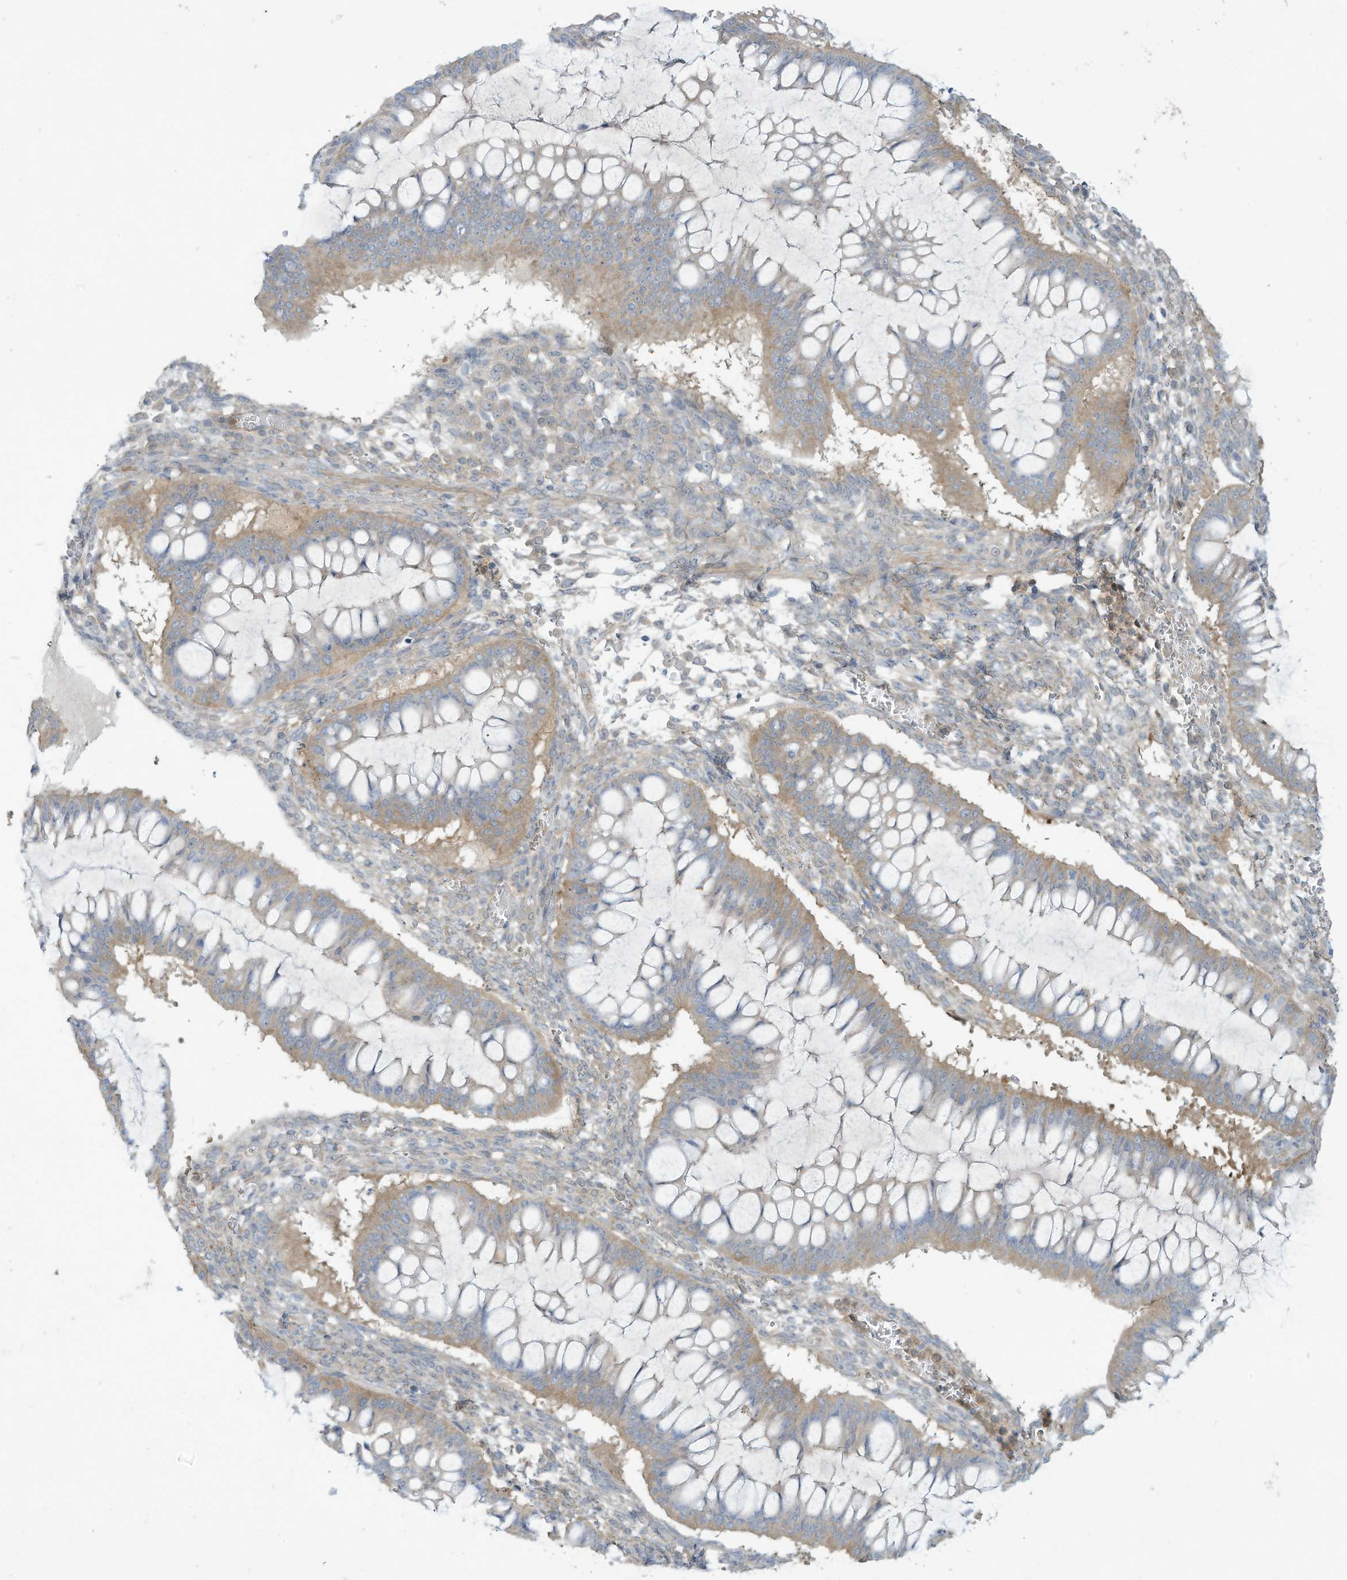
{"staining": {"intensity": "weak", "quantity": "25%-75%", "location": "cytoplasmic/membranous"}, "tissue": "ovarian cancer", "cell_type": "Tumor cells", "image_type": "cancer", "snomed": [{"axis": "morphology", "description": "Cystadenocarcinoma, mucinous, NOS"}, {"axis": "topography", "description": "Ovary"}], "caption": "Immunohistochemical staining of ovarian cancer reveals low levels of weak cytoplasmic/membranous protein expression in about 25%-75% of tumor cells.", "gene": "ADI1", "patient": {"sex": "female", "age": 73}}